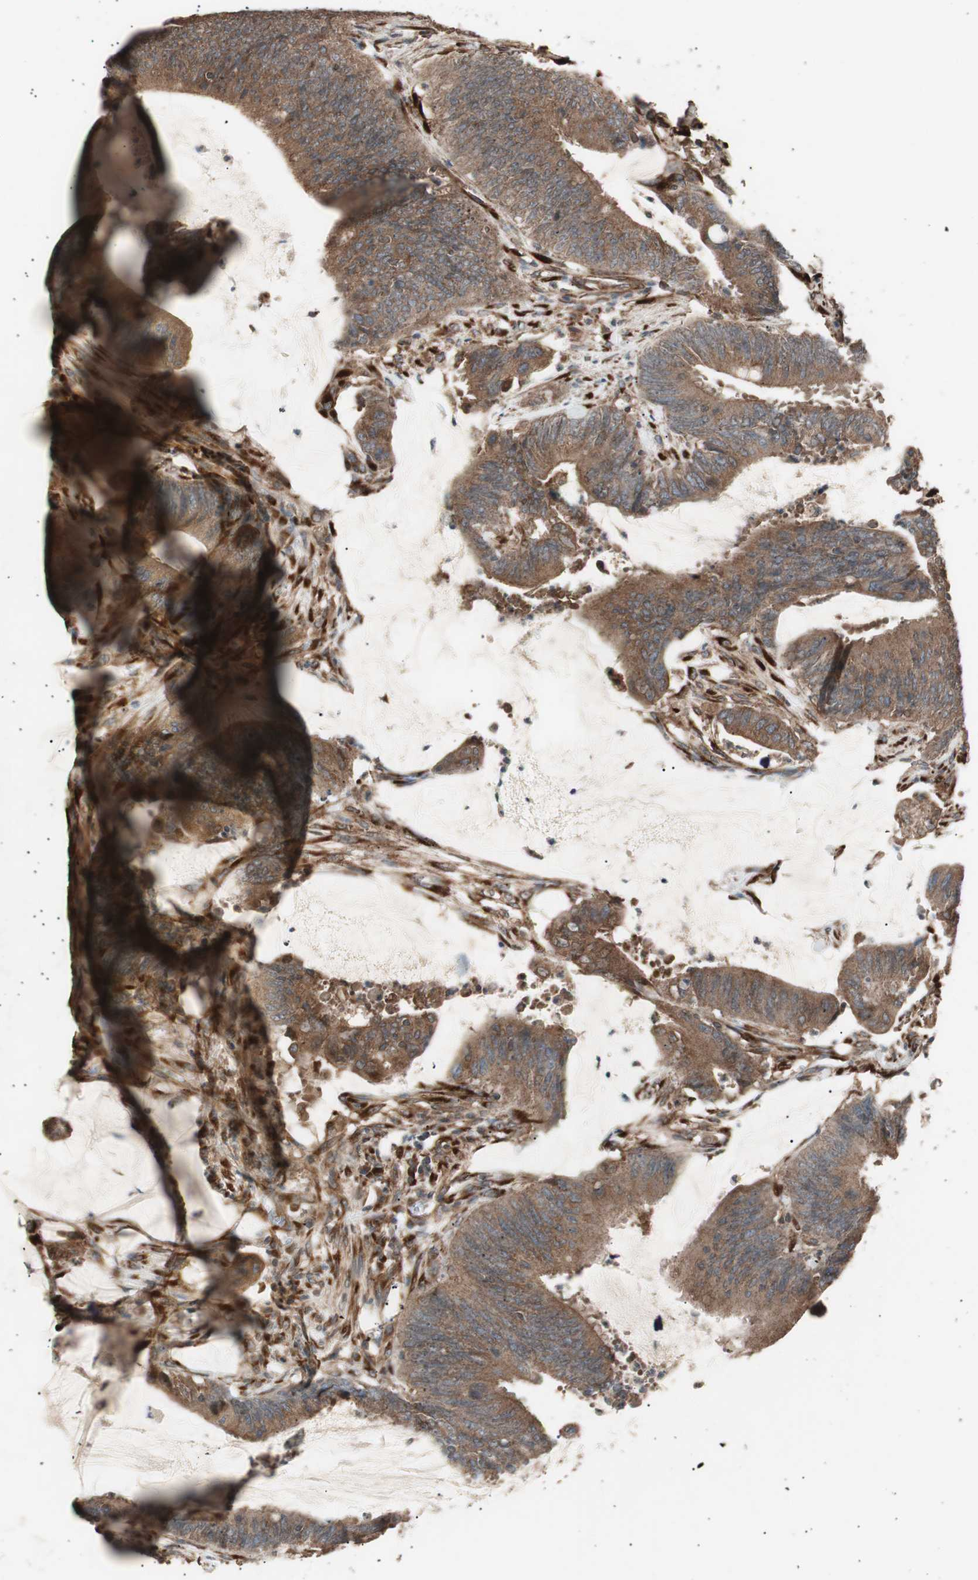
{"staining": {"intensity": "moderate", "quantity": ">75%", "location": "cytoplasmic/membranous"}, "tissue": "colorectal cancer", "cell_type": "Tumor cells", "image_type": "cancer", "snomed": [{"axis": "morphology", "description": "Adenocarcinoma, NOS"}, {"axis": "topography", "description": "Rectum"}], "caption": "Colorectal cancer stained with a brown dye shows moderate cytoplasmic/membranous positive positivity in approximately >75% of tumor cells.", "gene": "LZTS1", "patient": {"sex": "female", "age": 66}}